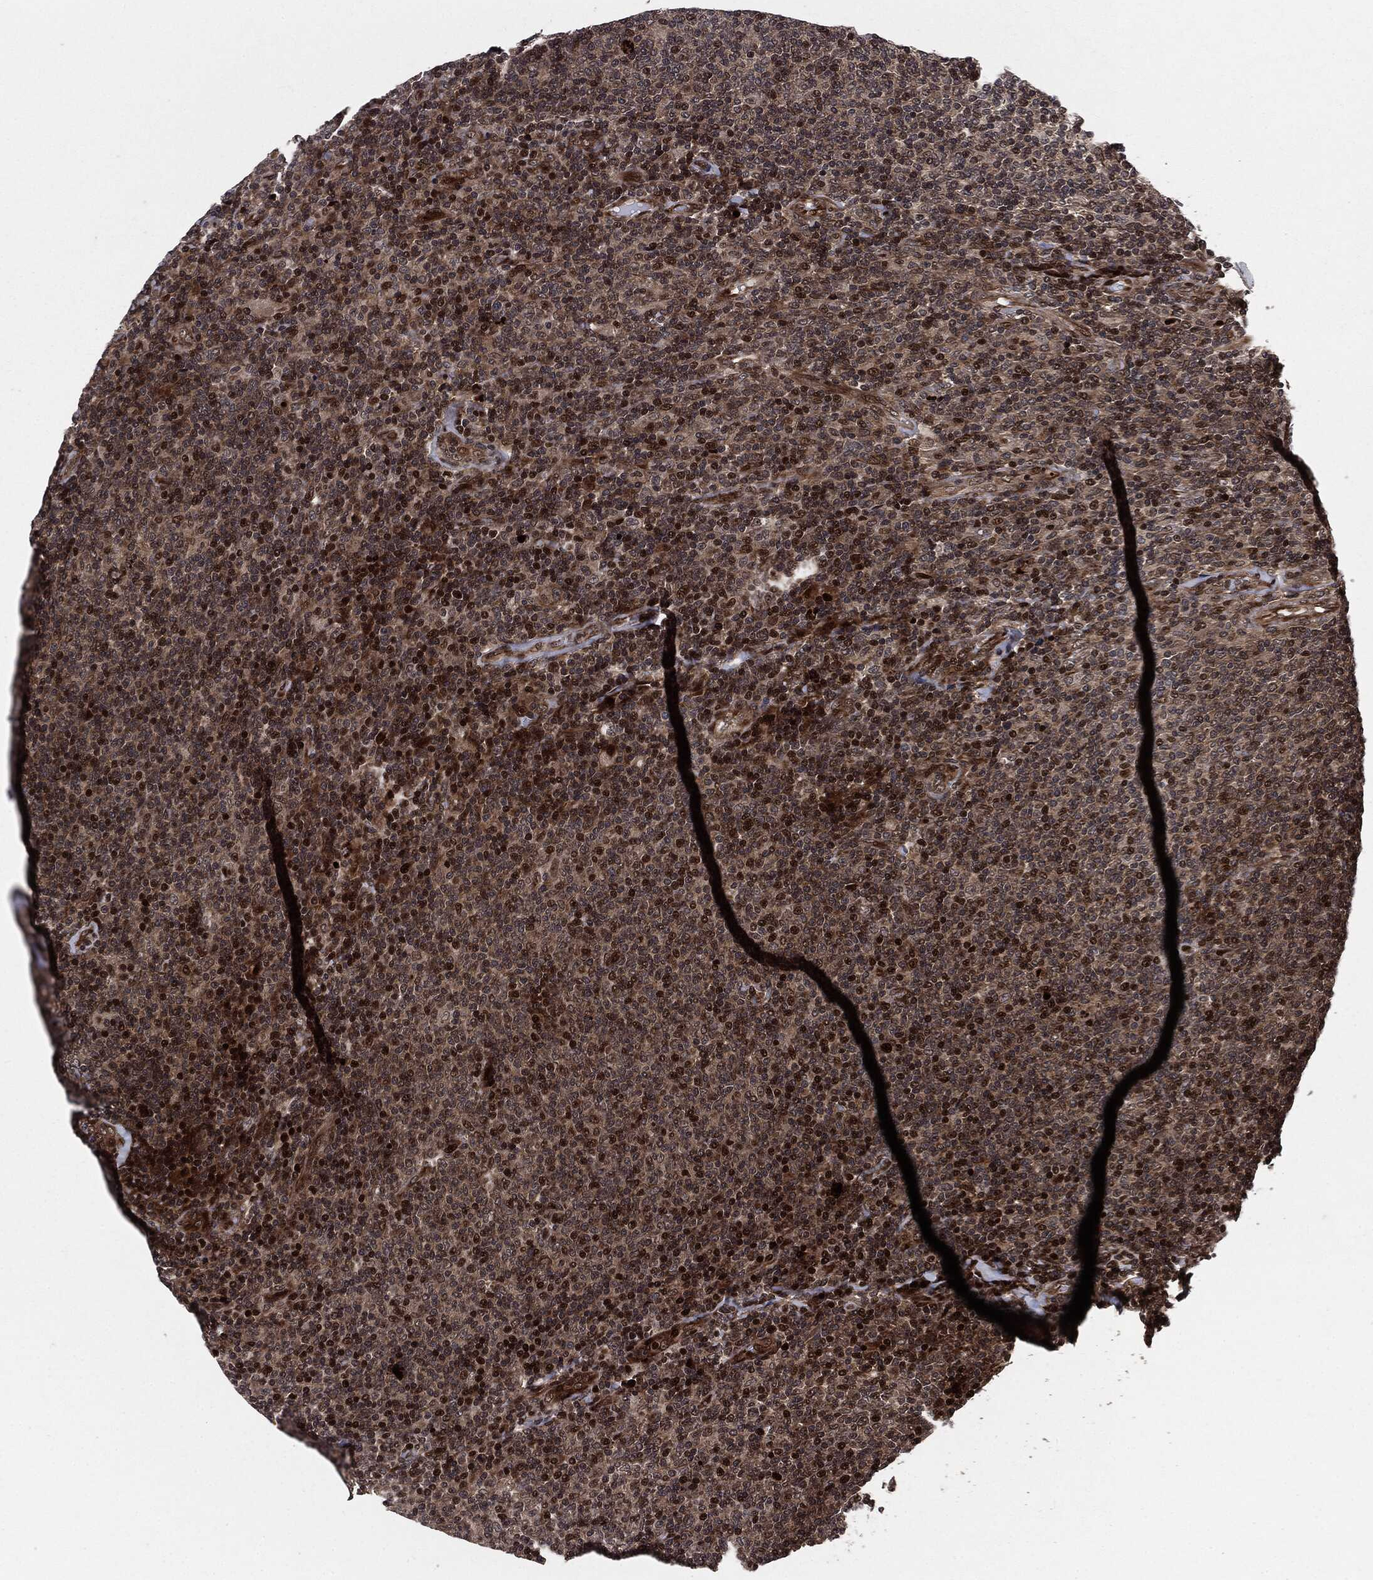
{"staining": {"intensity": "strong", "quantity": "25%-75%", "location": "cytoplasmic/membranous,nuclear"}, "tissue": "lymphoma", "cell_type": "Tumor cells", "image_type": "cancer", "snomed": [{"axis": "morphology", "description": "Malignant lymphoma, non-Hodgkin's type, Low grade"}, {"axis": "topography", "description": "Lymph node"}], "caption": "A high-resolution histopathology image shows immunohistochemistry staining of lymphoma, which reveals strong cytoplasmic/membranous and nuclear expression in about 25%-75% of tumor cells.", "gene": "SMAD4", "patient": {"sex": "male", "age": 52}}